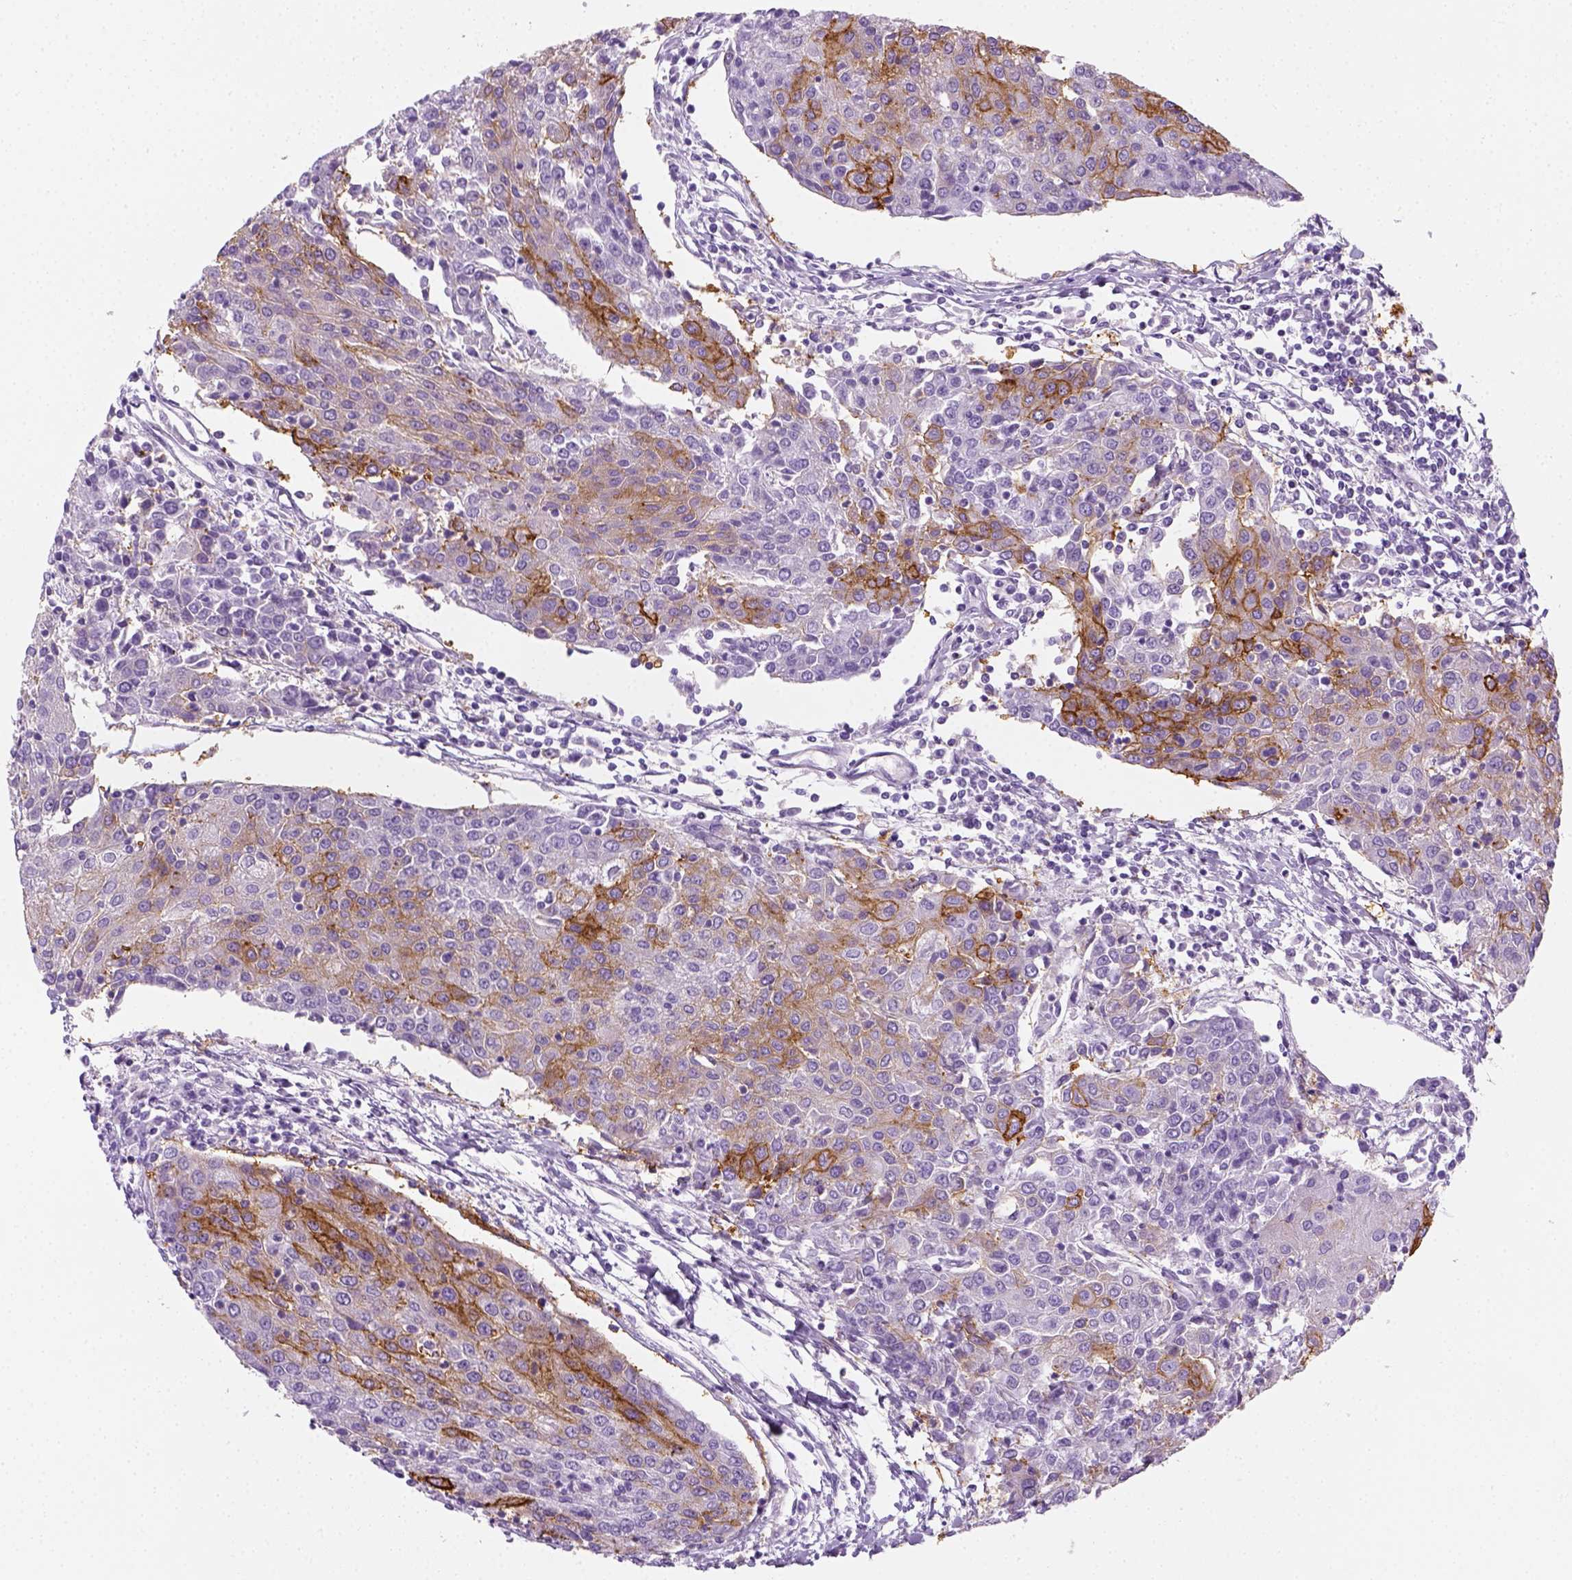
{"staining": {"intensity": "strong", "quantity": "25%-75%", "location": "cytoplasmic/membranous"}, "tissue": "urothelial cancer", "cell_type": "Tumor cells", "image_type": "cancer", "snomed": [{"axis": "morphology", "description": "Urothelial carcinoma, High grade"}, {"axis": "topography", "description": "Urinary bladder"}], "caption": "Tumor cells reveal high levels of strong cytoplasmic/membranous positivity in about 25%-75% of cells in urothelial carcinoma (high-grade).", "gene": "AQP3", "patient": {"sex": "female", "age": 85}}